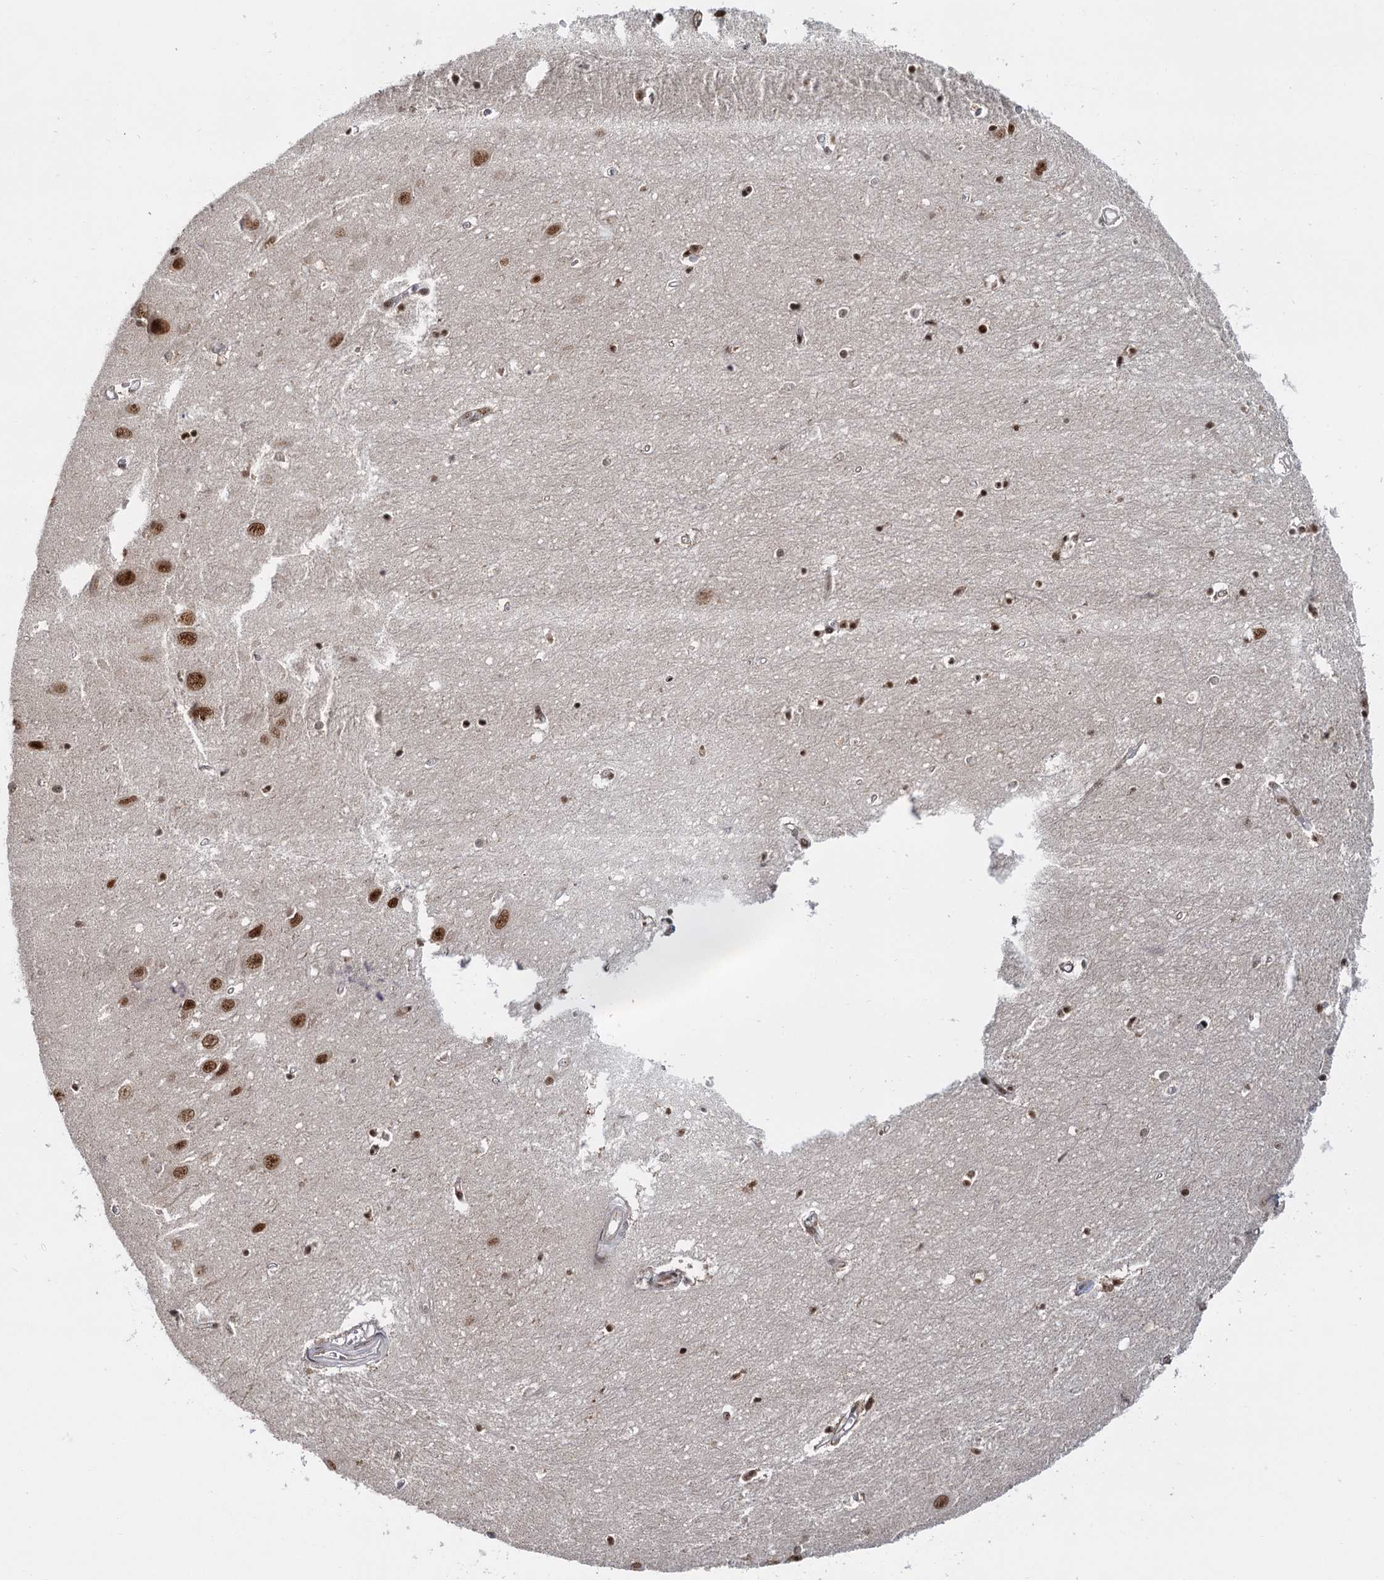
{"staining": {"intensity": "moderate", "quantity": "25%-75%", "location": "nuclear"}, "tissue": "hippocampus", "cell_type": "Glial cells", "image_type": "normal", "snomed": [{"axis": "morphology", "description": "Normal tissue, NOS"}, {"axis": "topography", "description": "Hippocampus"}], "caption": "Immunohistochemistry (IHC) image of benign hippocampus: hippocampus stained using immunohistochemistry displays medium levels of moderate protein expression localized specifically in the nuclear of glial cells, appearing as a nuclear brown color.", "gene": "WBP4", "patient": {"sex": "female", "age": 64}}